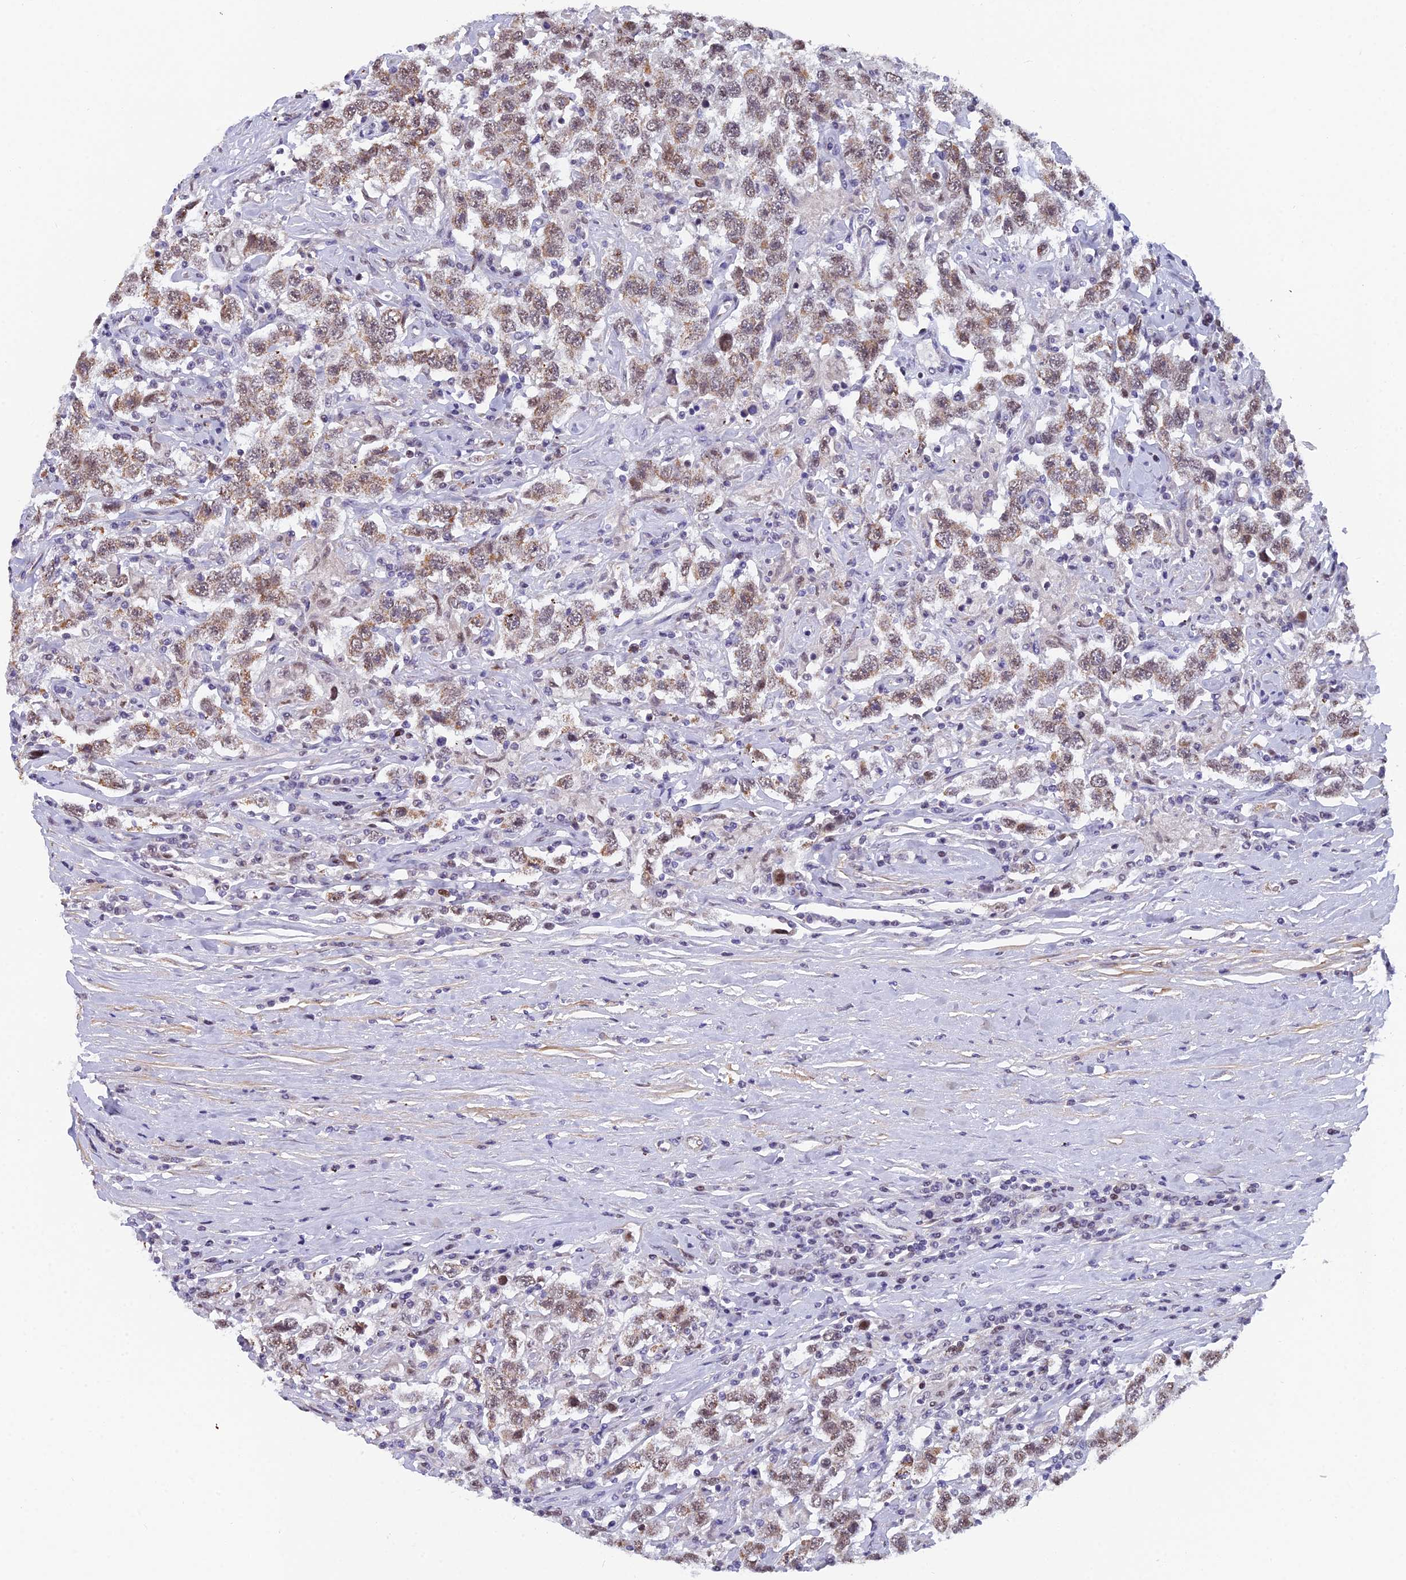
{"staining": {"intensity": "weak", "quantity": ">75%", "location": "cytoplasmic/membranous,nuclear"}, "tissue": "testis cancer", "cell_type": "Tumor cells", "image_type": "cancer", "snomed": [{"axis": "morphology", "description": "Seminoma, NOS"}, {"axis": "topography", "description": "Testis"}], "caption": "High-power microscopy captured an immunohistochemistry image of testis cancer (seminoma), revealing weak cytoplasmic/membranous and nuclear expression in approximately >75% of tumor cells.", "gene": "XKR9", "patient": {"sex": "male", "age": 41}}